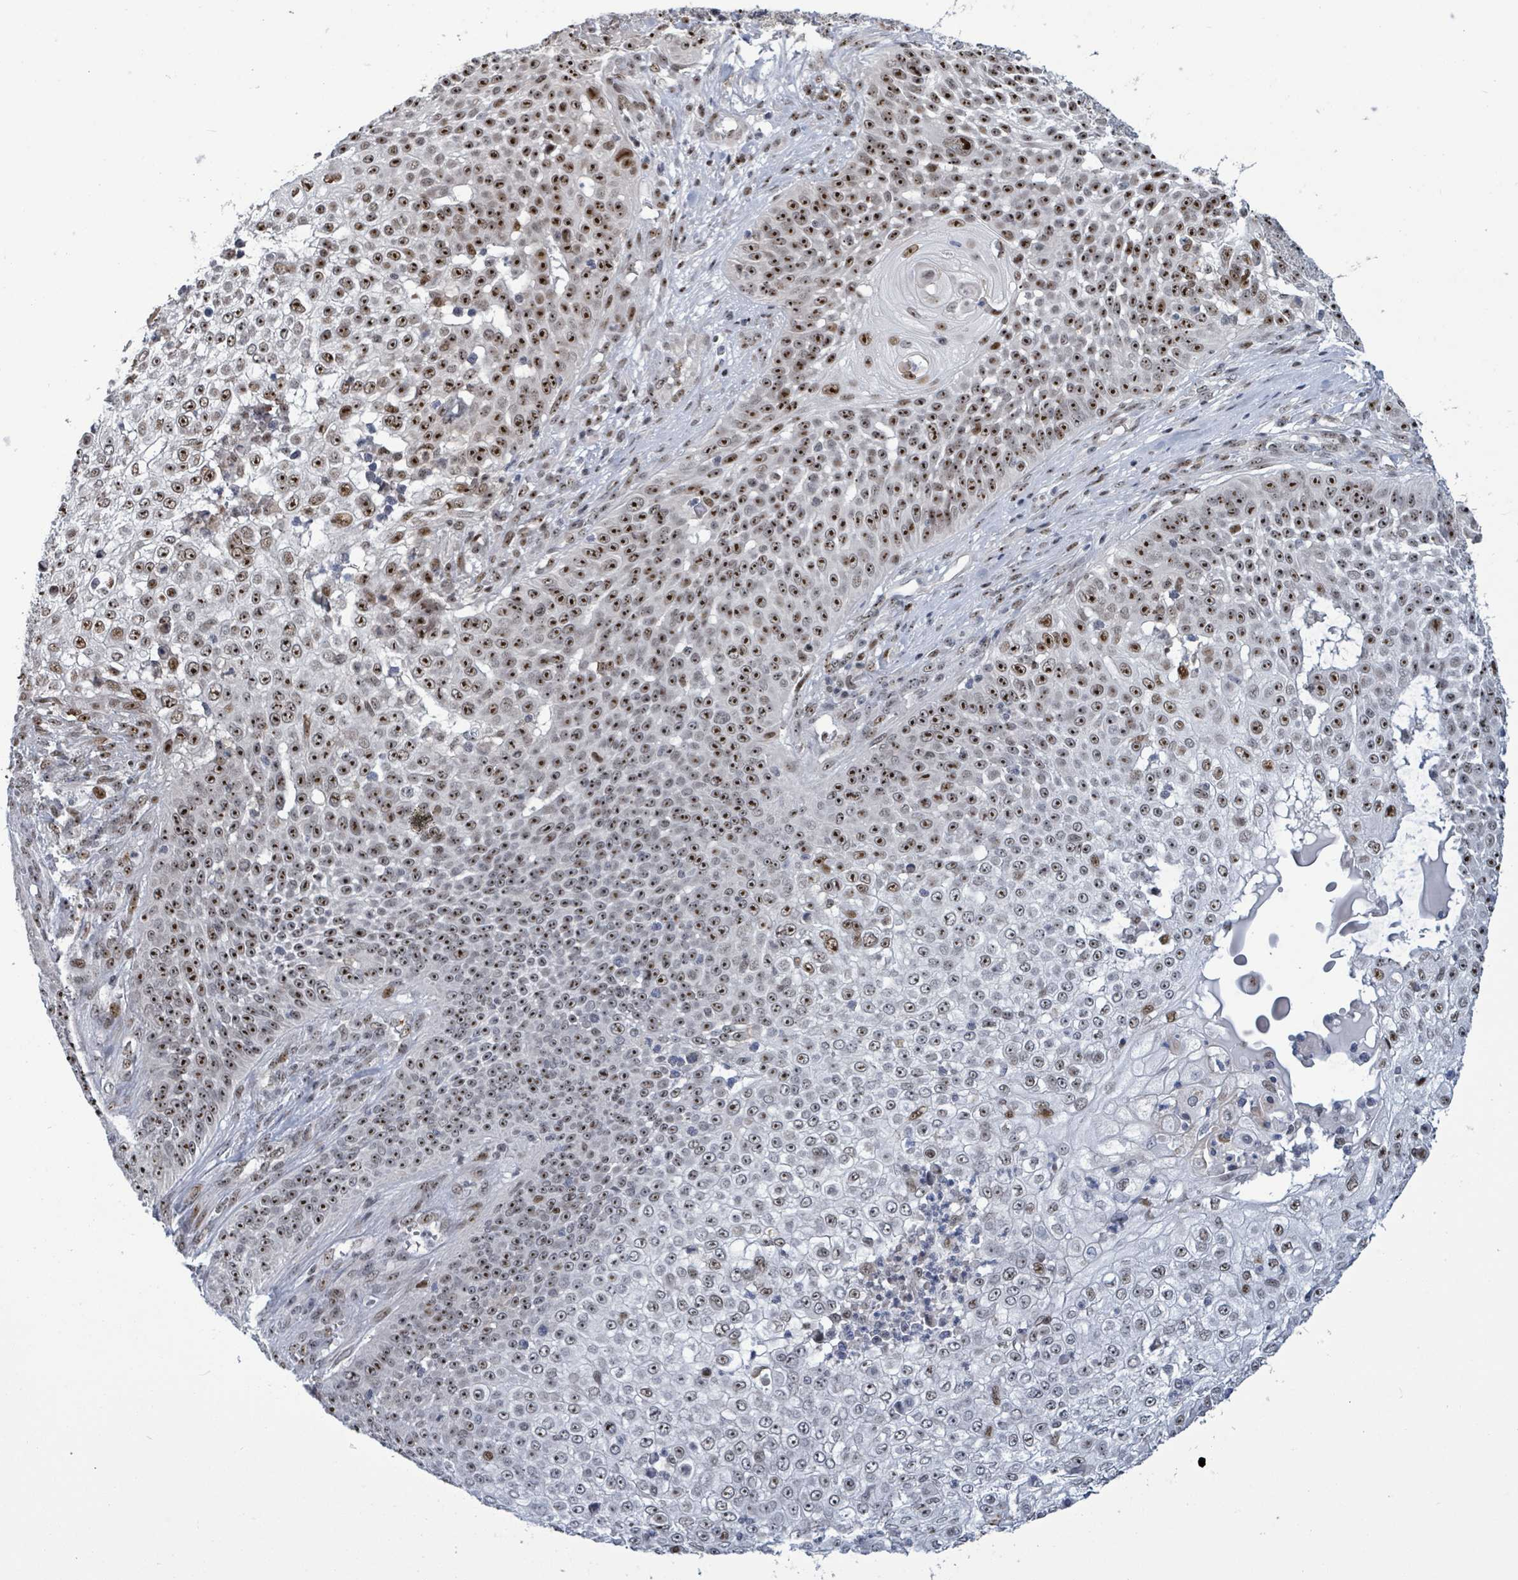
{"staining": {"intensity": "strong", "quantity": ">75%", "location": "nuclear"}, "tissue": "skin cancer", "cell_type": "Tumor cells", "image_type": "cancer", "snomed": [{"axis": "morphology", "description": "Squamous cell carcinoma, NOS"}, {"axis": "topography", "description": "Skin"}], "caption": "Immunohistochemical staining of human squamous cell carcinoma (skin) demonstrates high levels of strong nuclear protein staining in about >75% of tumor cells.", "gene": "RRN3", "patient": {"sex": "male", "age": 24}}